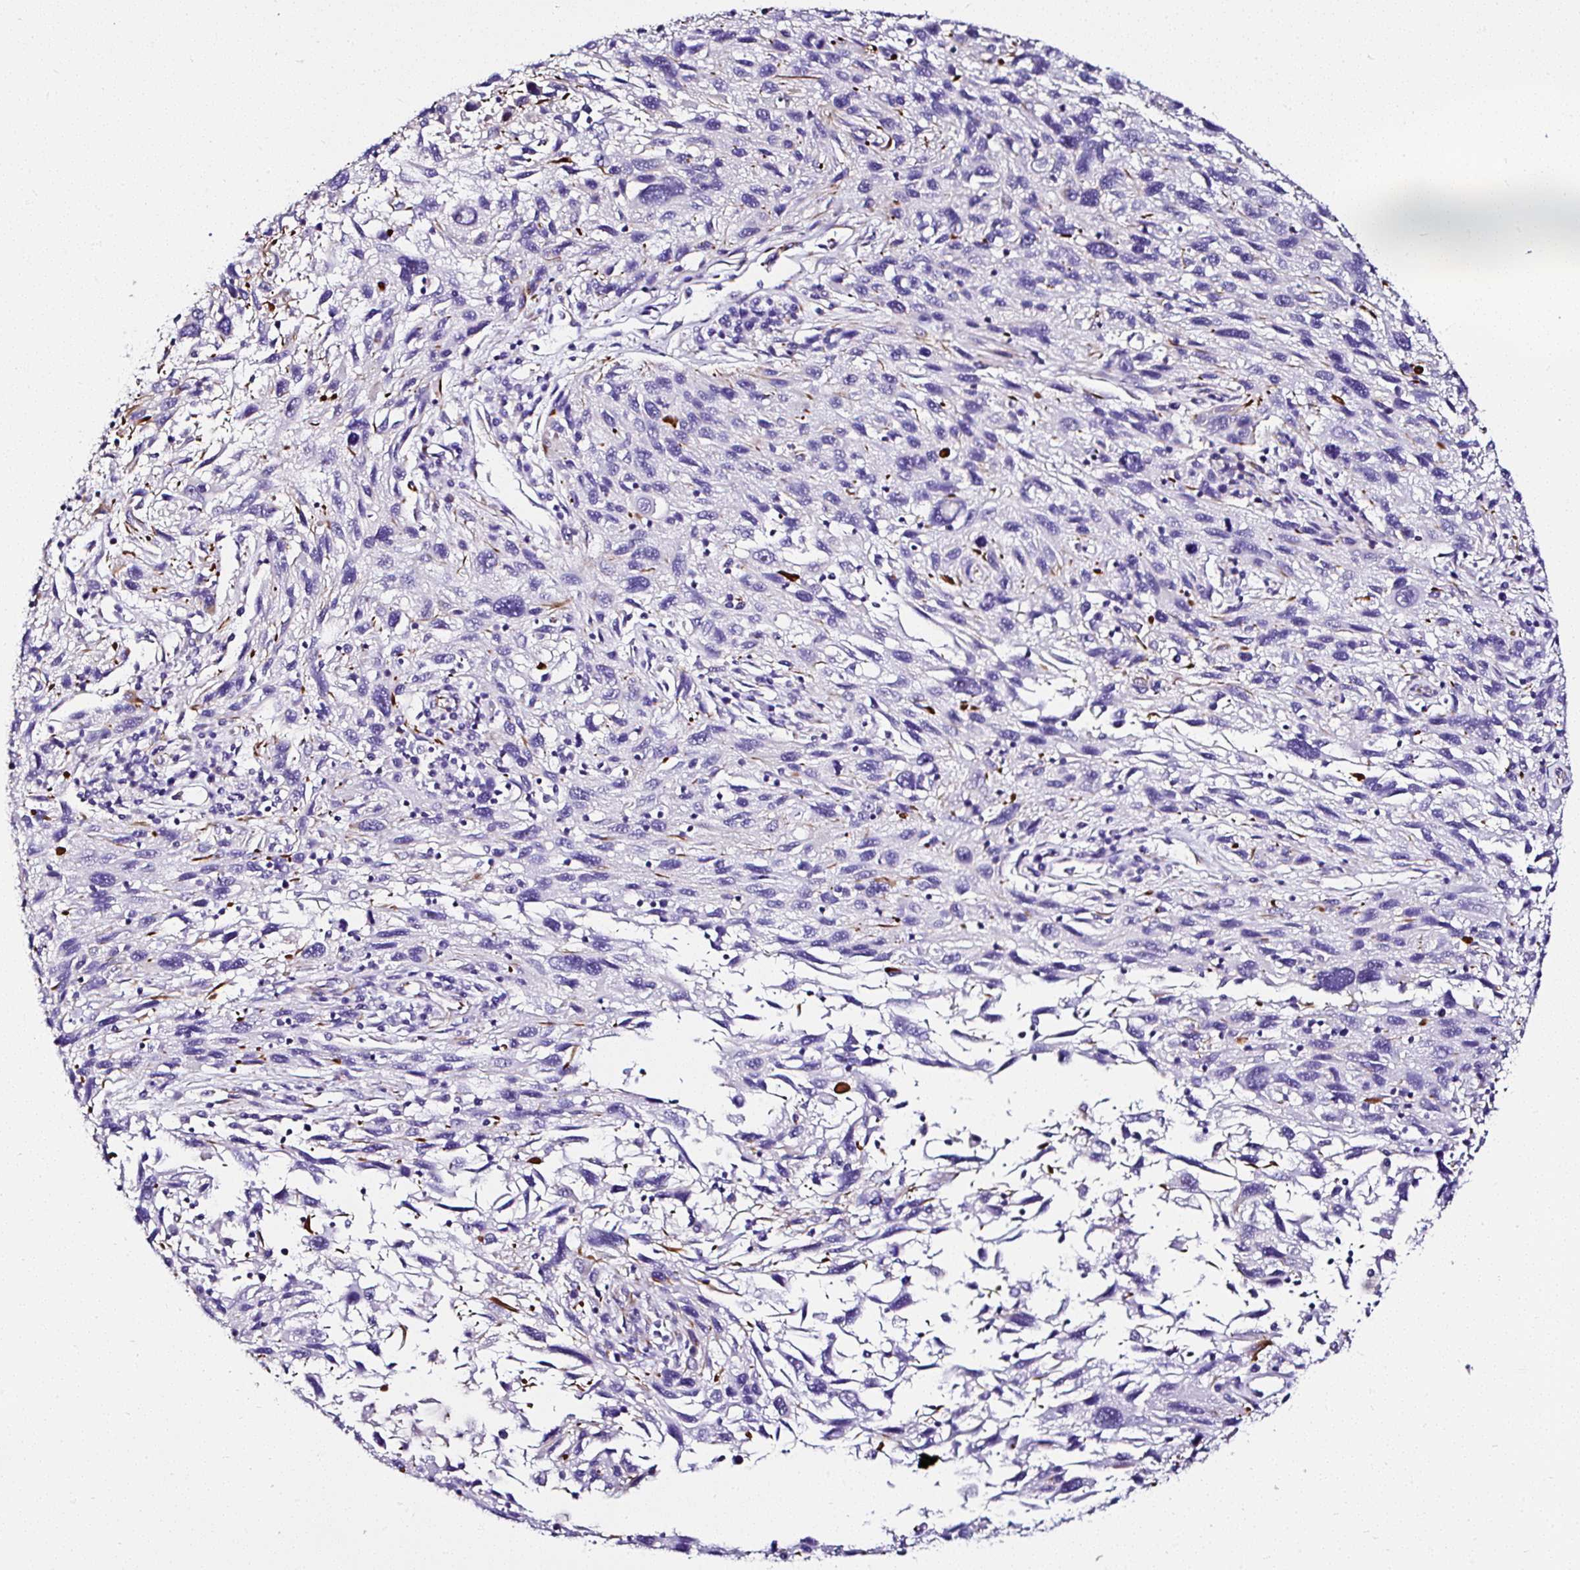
{"staining": {"intensity": "negative", "quantity": "none", "location": "none"}, "tissue": "melanoma", "cell_type": "Tumor cells", "image_type": "cancer", "snomed": [{"axis": "morphology", "description": "Malignant melanoma, NOS"}, {"axis": "topography", "description": "Skin"}], "caption": "An IHC photomicrograph of malignant melanoma is shown. There is no staining in tumor cells of malignant melanoma.", "gene": "DEPDC5", "patient": {"sex": "male", "age": 53}}